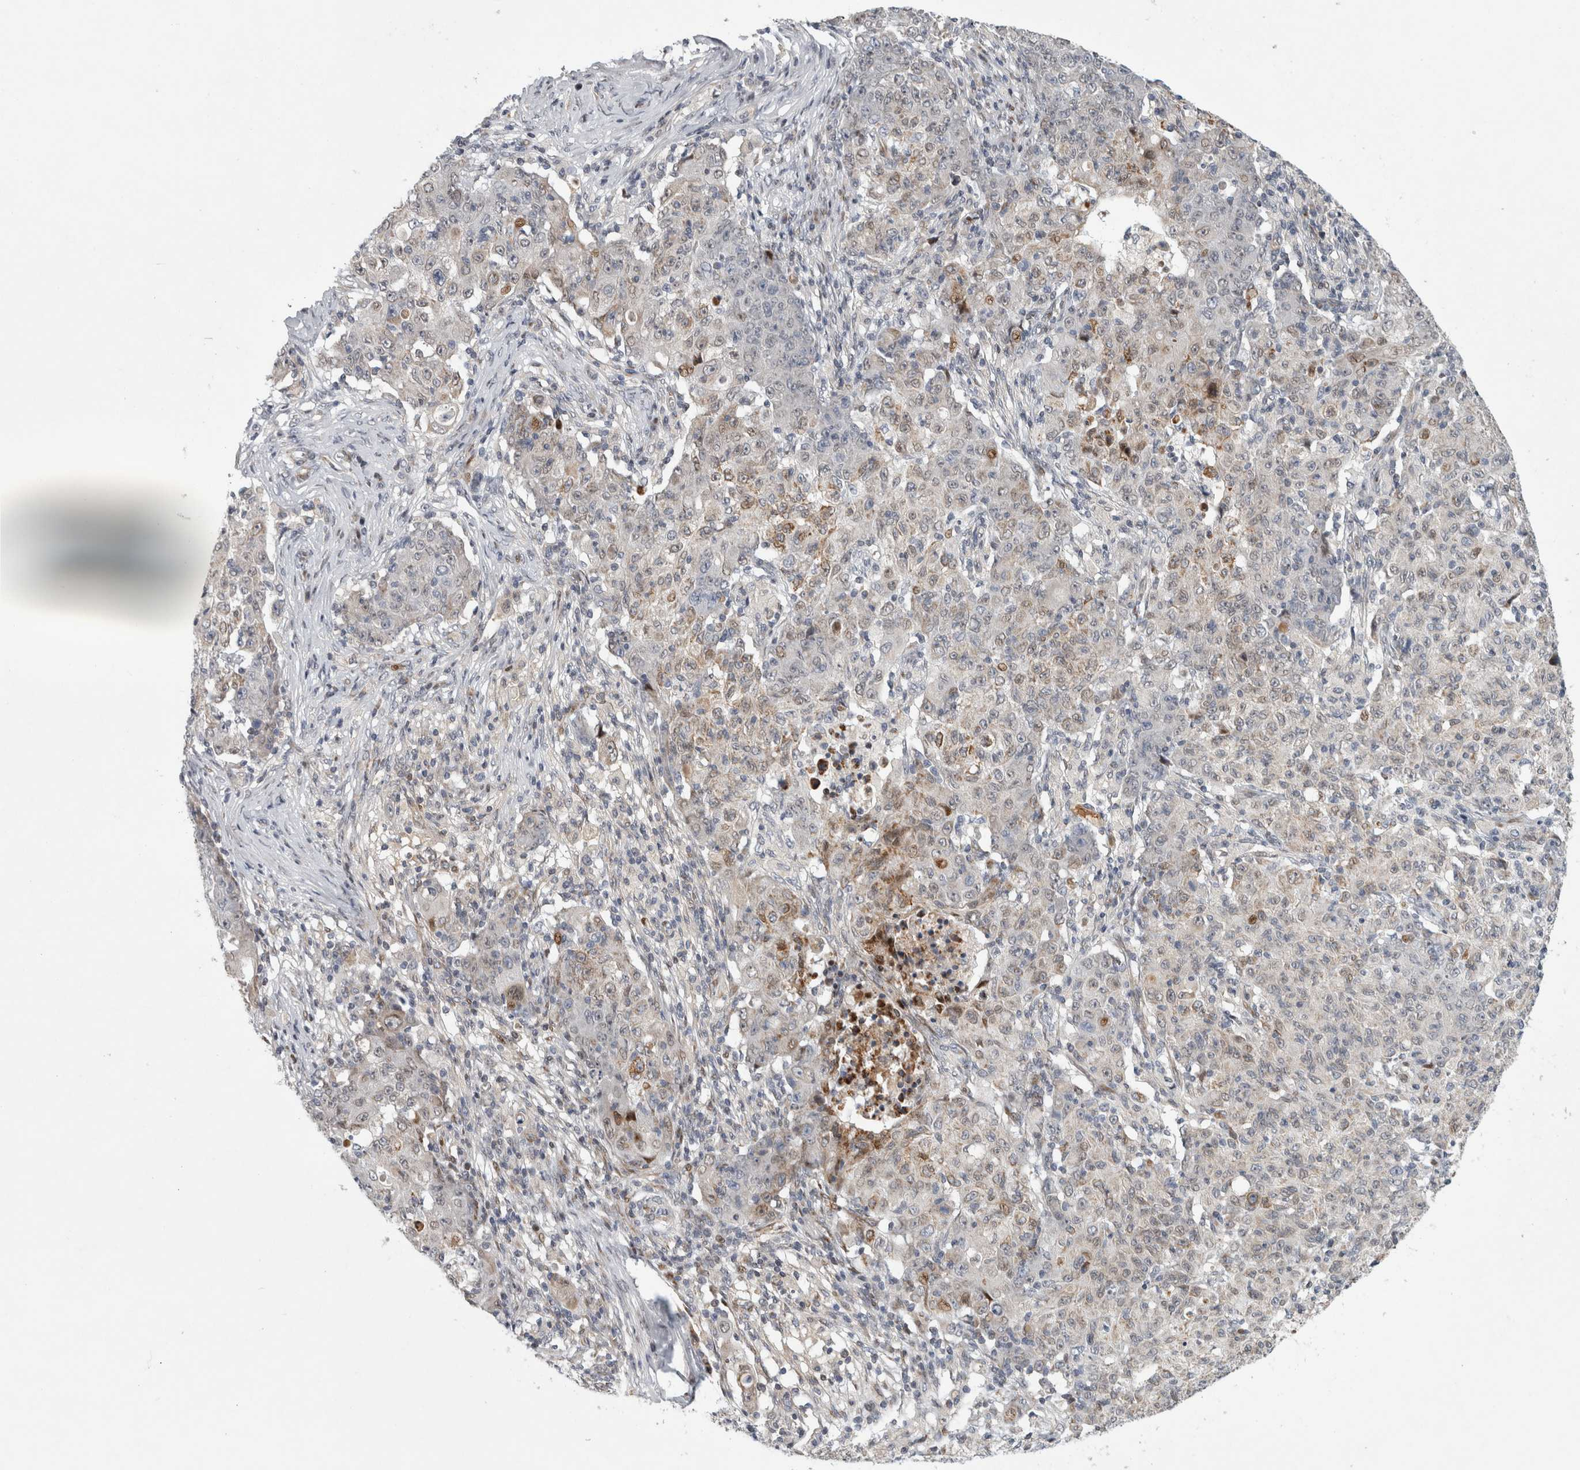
{"staining": {"intensity": "weak", "quantity": "<25%", "location": "nuclear"}, "tissue": "ovarian cancer", "cell_type": "Tumor cells", "image_type": "cancer", "snomed": [{"axis": "morphology", "description": "Carcinoma, endometroid"}, {"axis": "topography", "description": "Ovary"}], "caption": "Tumor cells show no significant expression in ovarian cancer.", "gene": "RBM48", "patient": {"sex": "female", "age": 42}}